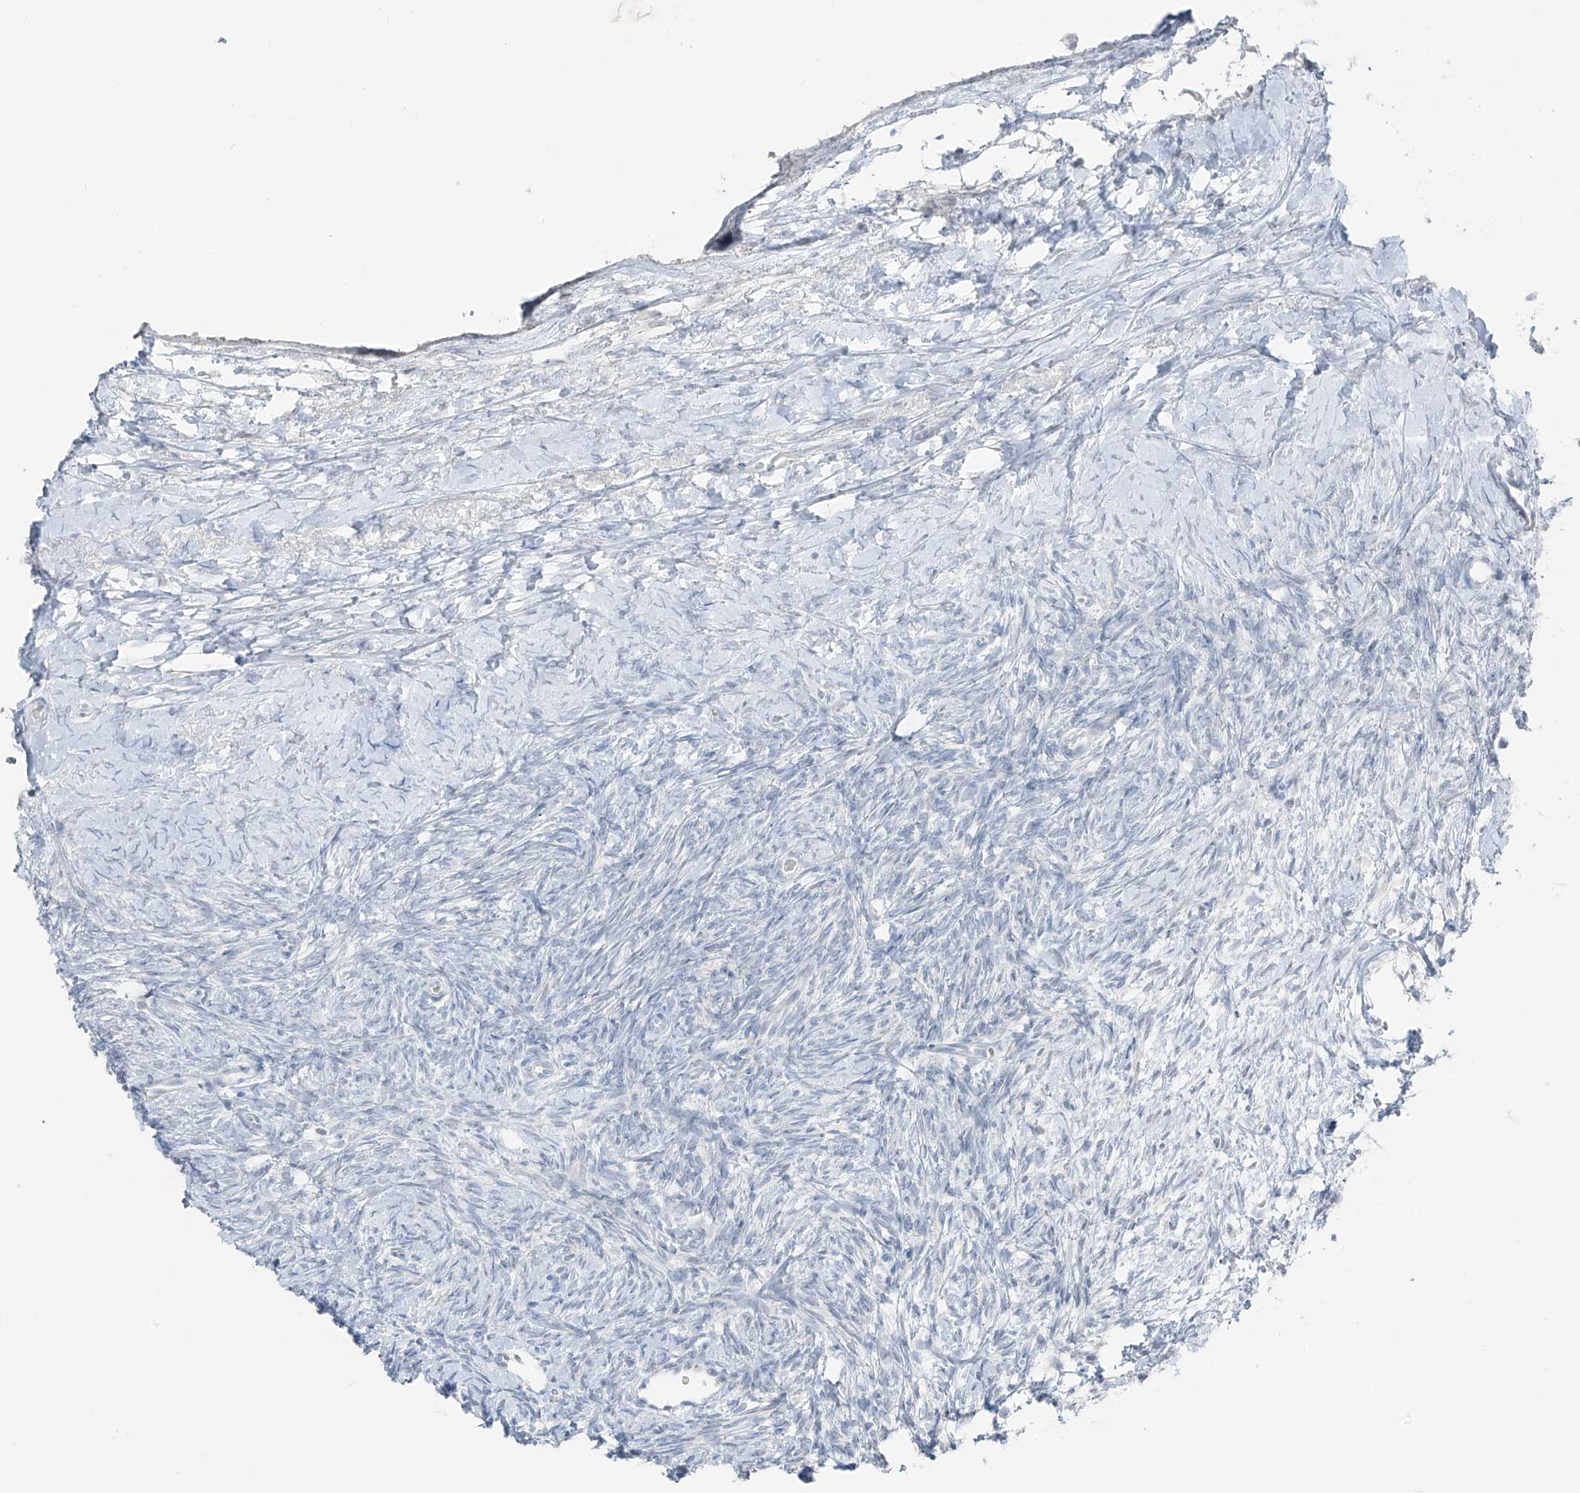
{"staining": {"intensity": "negative", "quantity": "none", "location": "none"}, "tissue": "ovary", "cell_type": "Ovarian stroma cells", "image_type": "normal", "snomed": [{"axis": "morphology", "description": "Normal tissue, NOS"}, {"axis": "morphology", "description": "Developmental malformation"}, {"axis": "topography", "description": "Ovary"}], "caption": "Immunohistochemical staining of benign ovary shows no significant staining in ovarian stroma cells.", "gene": "PRDM6", "patient": {"sex": "female", "age": 39}}